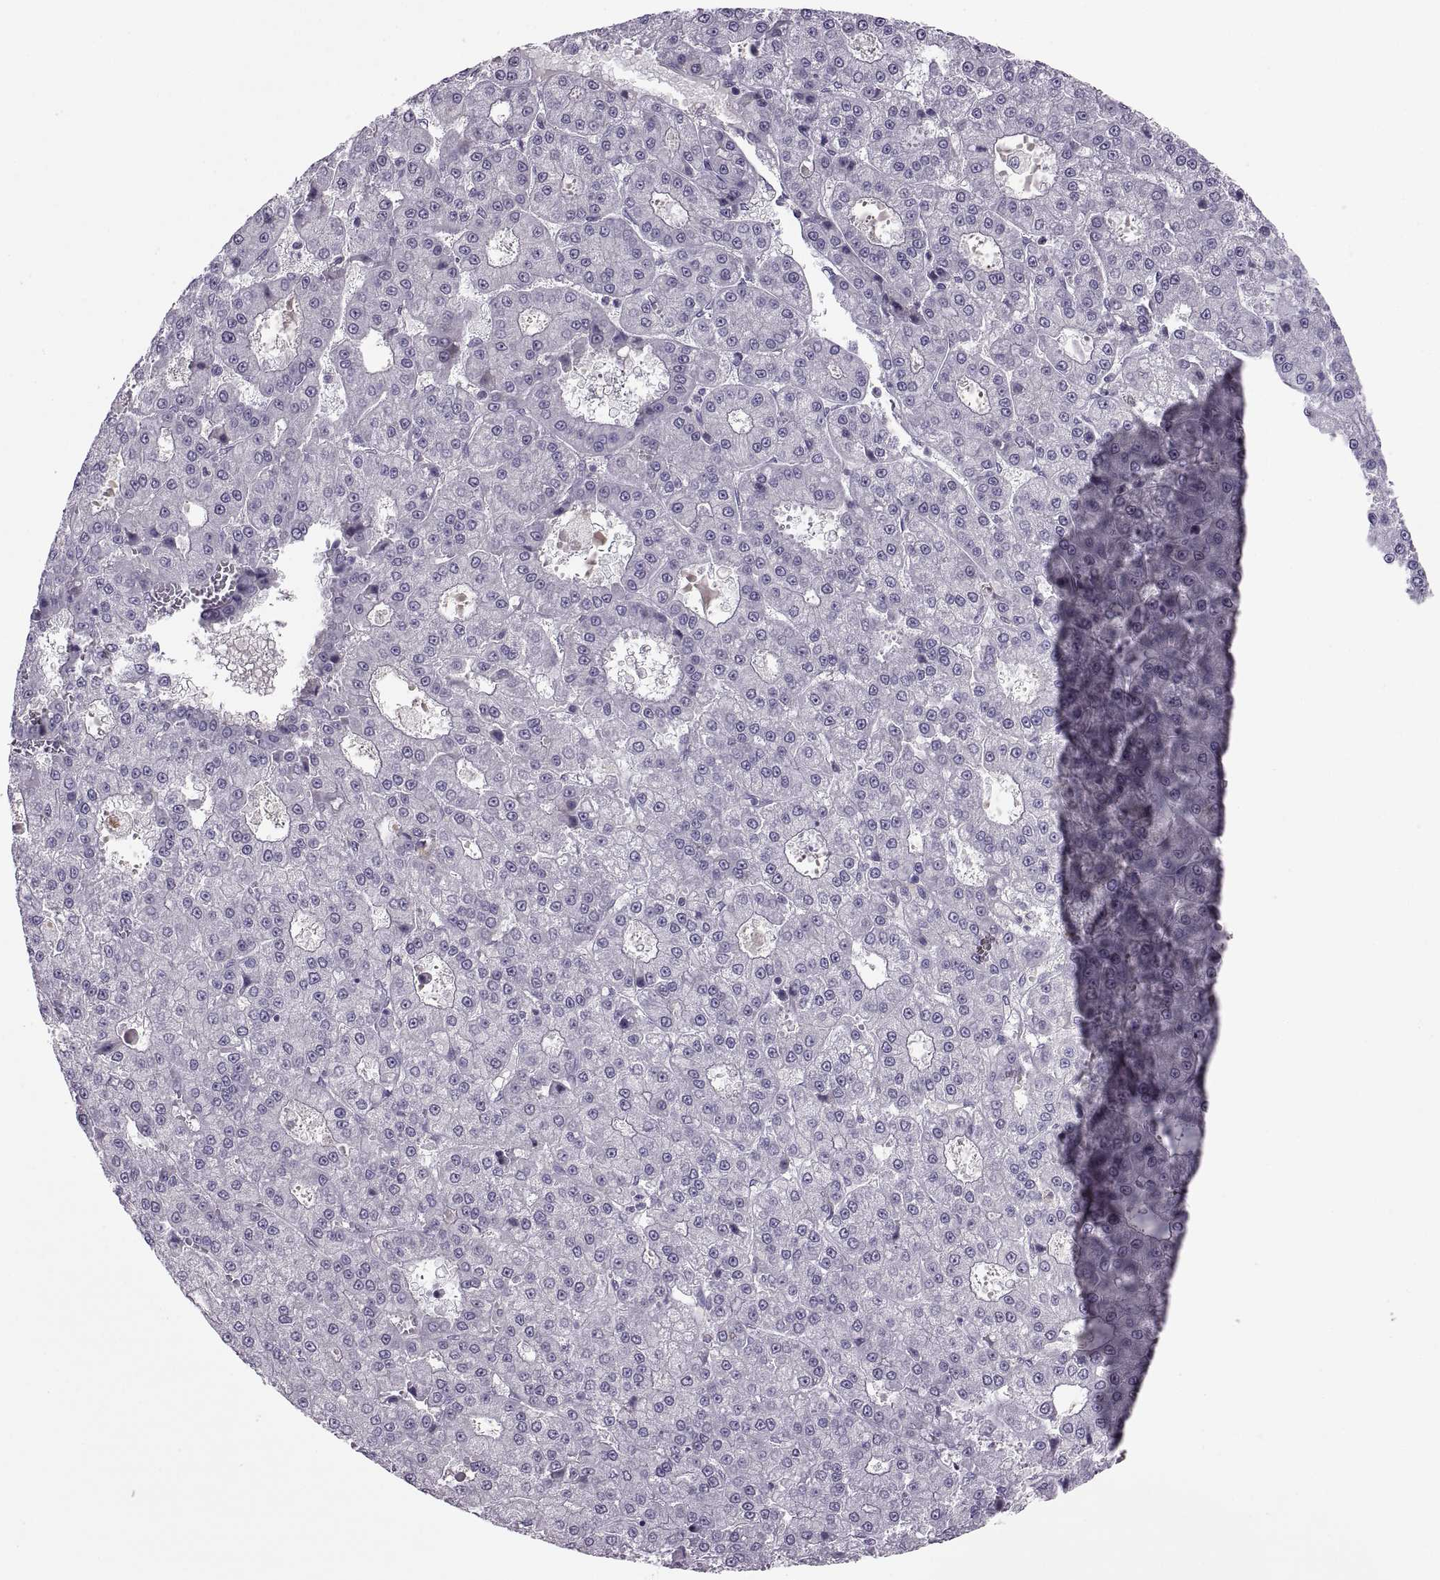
{"staining": {"intensity": "negative", "quantity": "none", "location": "none"}, "tissue": "liver cancer", "cell_type": "Tumor cells", "image_type": "cancer", "snomed": [{"axis": "morphology", "description": "Carcinoma, Hepatocellular, NOS"}, {"axis": "topography", "description": "Liver"}], "caption": "IHC histopathology image of hepatocellular carcinoma (liver) stained for a protein (brown), which displays no expression in tumor cells.", "gene": "CHCT1", "patient": {"sex": "male", "age": 70}}